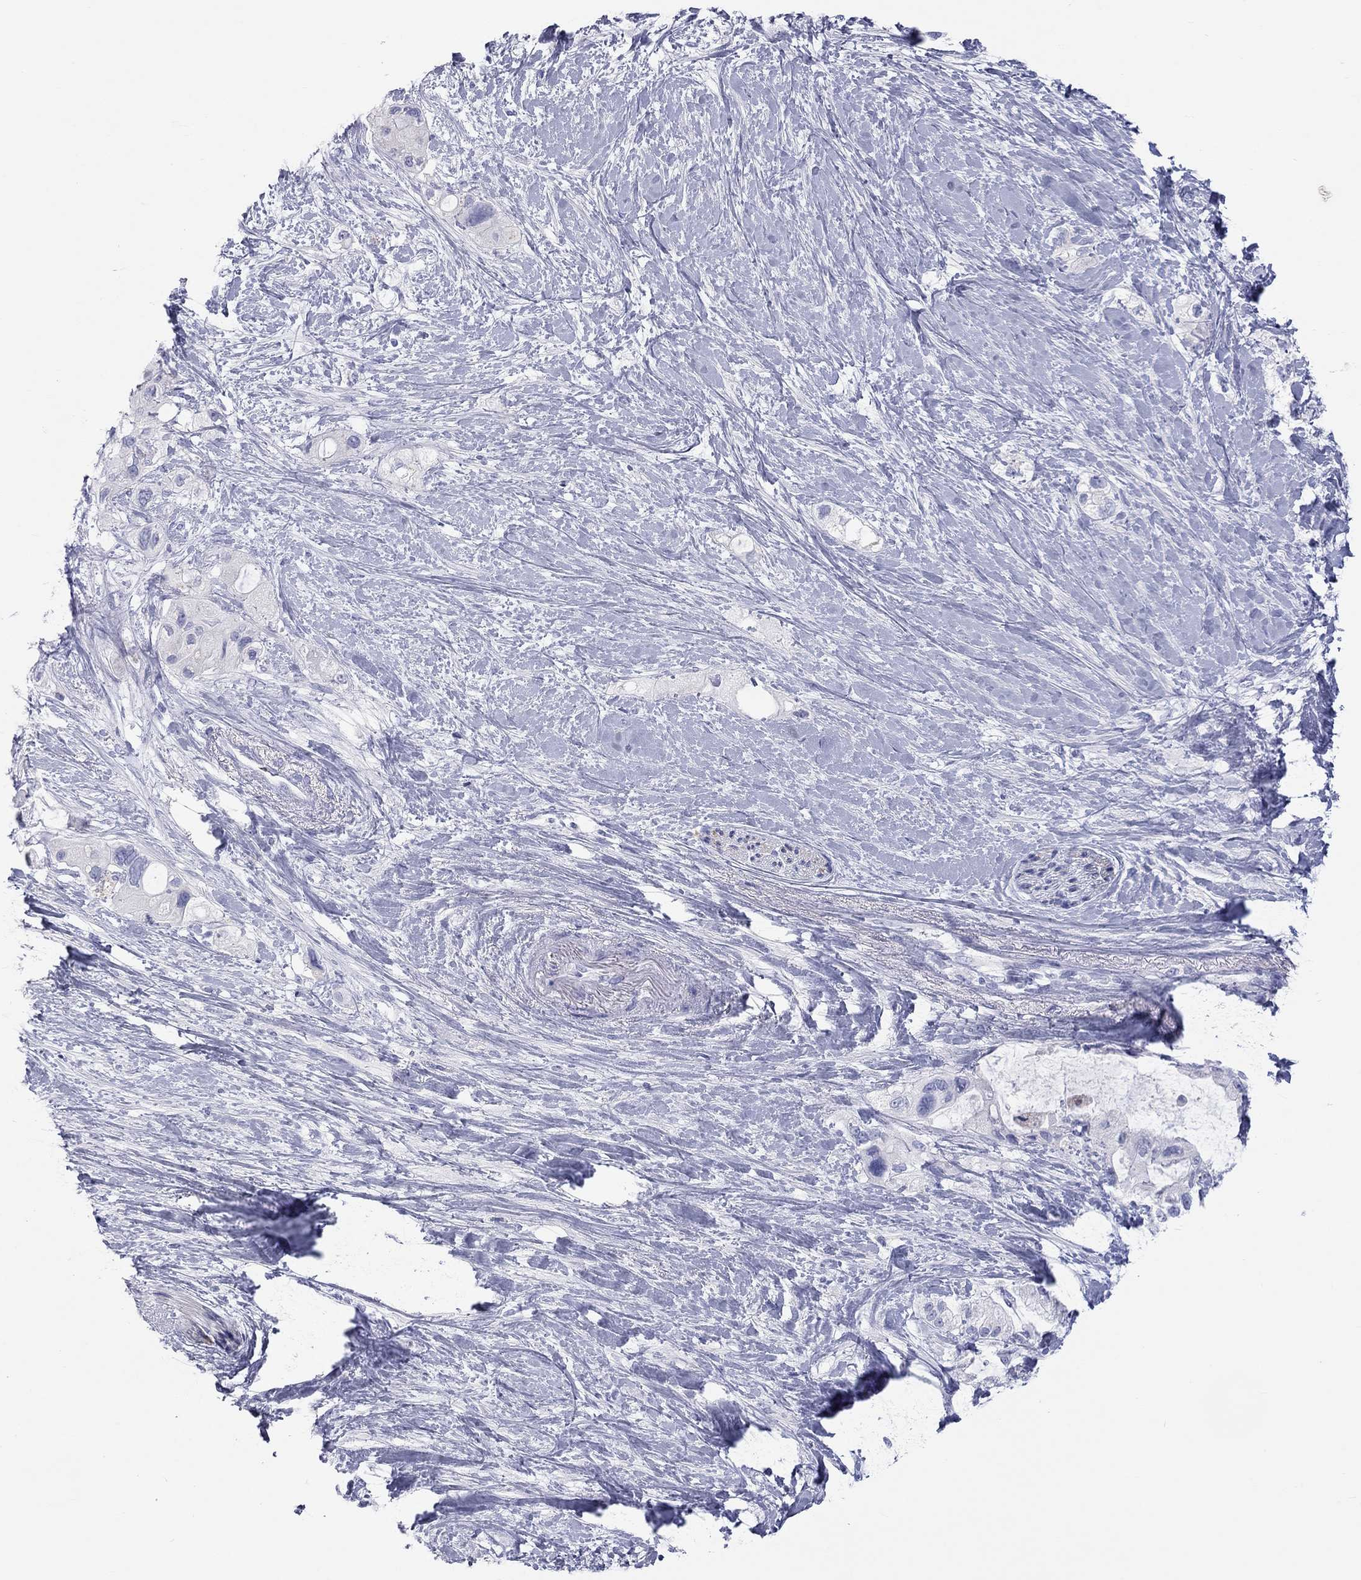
{"staining": {"intensity": "negative", "quantity": "none", "location": "none"}, "tissue": "pancreatic cancer", "cell_type": "Tumor cells", "image_type": "cancer", "snomed": [{"axis": "morphology", "description": "Adenocarcinoma, NOS"}, {"axis": "topography", "description": "Pancreas"}], "caption": "IHC image of human pancreatic adenocarcinoma stained for a protein (brown), which exhibits no staining in tumor cells. The staining was performed using DAB to visualize the protein expression in brown, while the nuclei were stained in blue with hematoxylin (Magnification: 20x).", "gene": "PCDHGC5", "patient": {"sex": "female", "age": 56}}